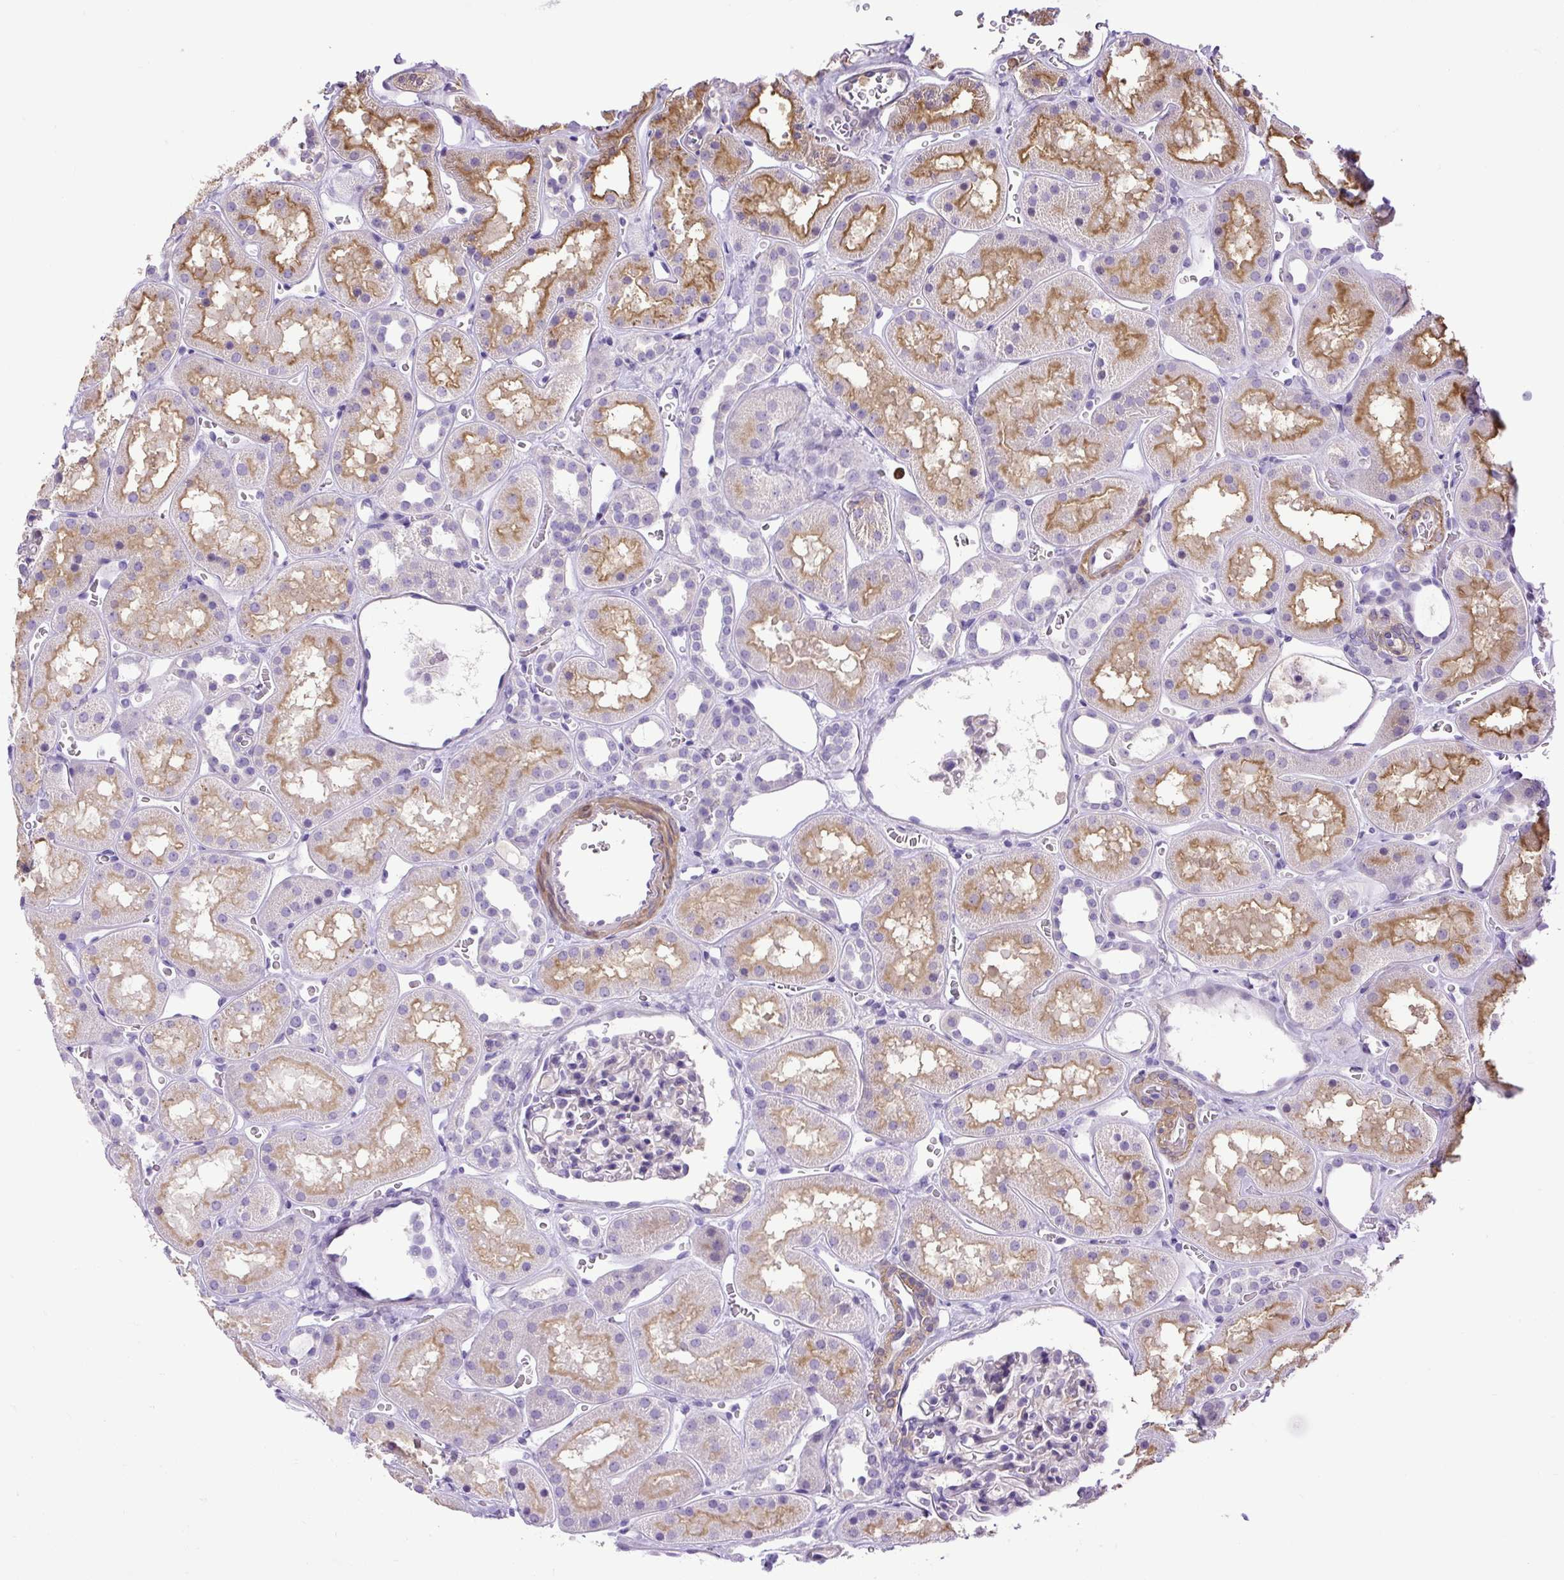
{"staining": {"intensity": "negative", "quantity": "none", "location": "none"}, "tissue": "kidney", "cell_type": "Cells in glomeruli", "image_type": "normal", "snomed": [{"axis": "morphology", "description": "Normal tissue, NOS"}, {"axis": "topography", "description": "Kidney"}], "caption": "An IHC histopathology image of normal kidney is shown. There is no staining in cells in glomeruli of kidney. The staining was performed using DAB to visualize the protein expression in brown, while the nuclei were stained in blue with hematoxylin (Magnification: 20x).", "gene": "VWA7", "patient": {"sex": "female", "age": 41}}